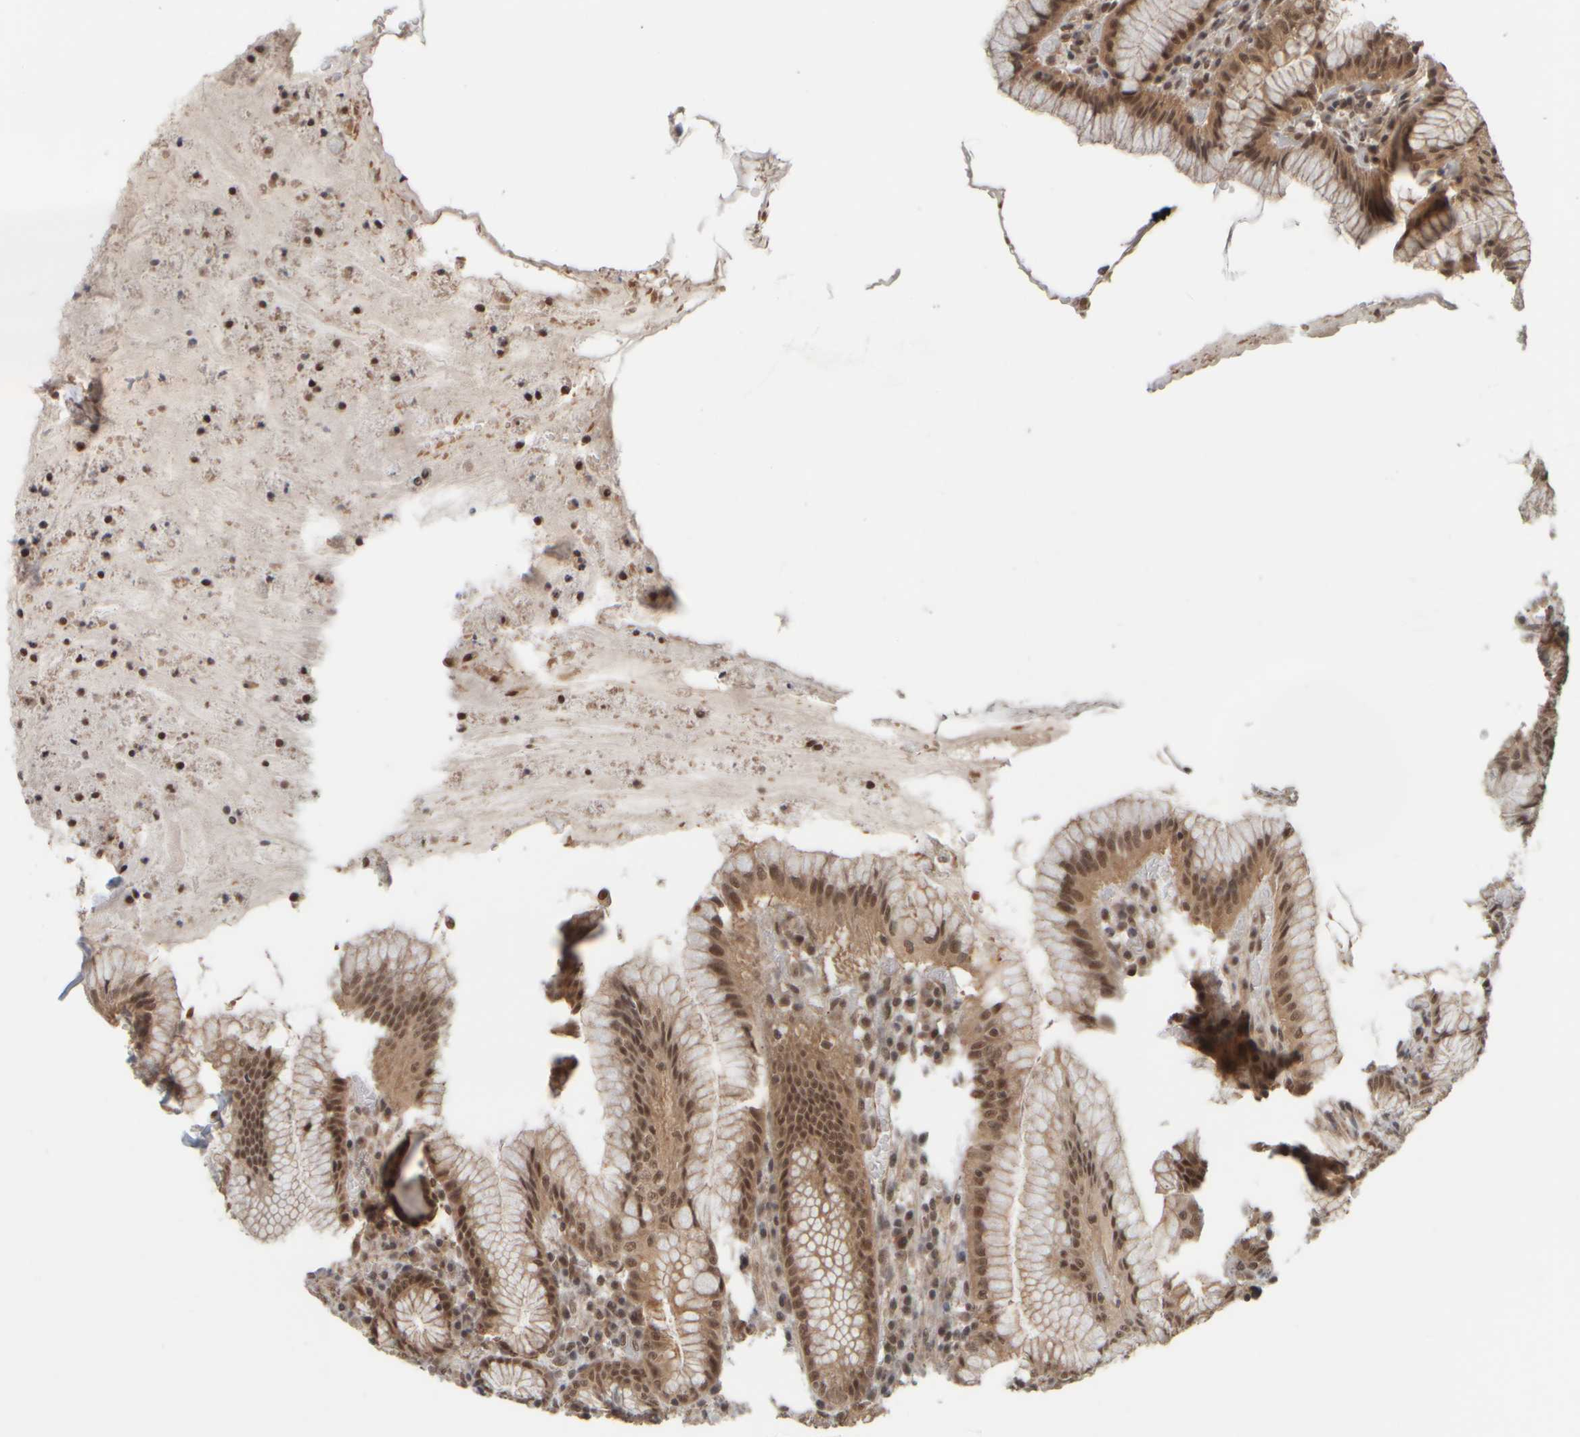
{"staining": {"intensity": "moderate", "quantity": ">75%", "location": "cytoplasmic/membranous,nuclear"}, "tissue": "stomach", "cell_type": "Glandular cells", "image_type": "normal", "snomed": [{"axis": "morphology", "description": "Normal tissue, NOS"}, {"axis": "topography", "description": "Stomach"}], "caption": "This histopathology image demonstrates benign stomach stained with IHC to label a protein in brown. The cytoplasmic/membranous,nuclear of glandular cells show moderate positivity for the protein. Nuclei are counter-stained blue.", "gene": "SYNRG", "patient": {"sex": "male", "age": 55}}